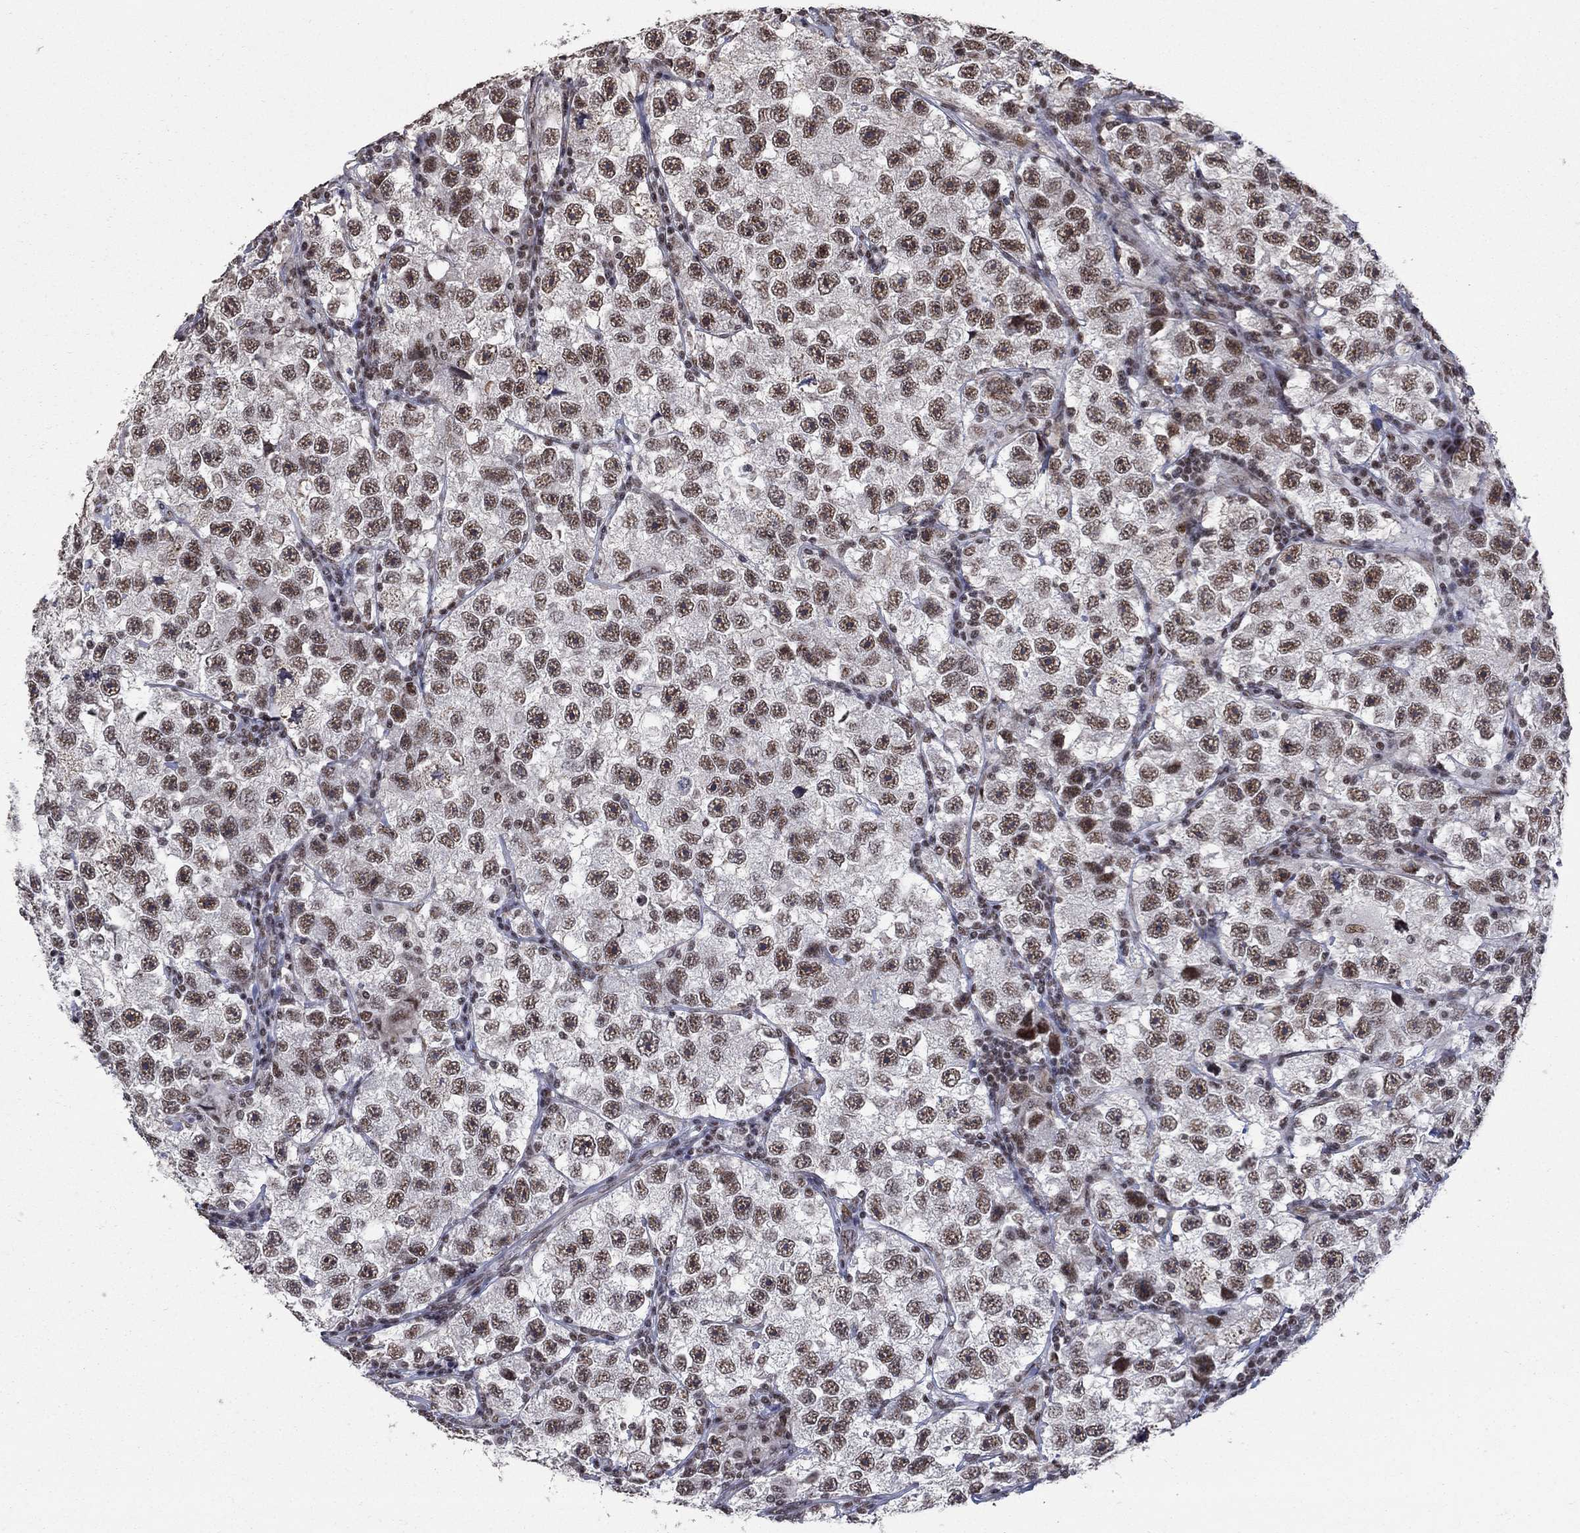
{"staining": {"intensity": "moderate", "quantity": ">75%", "location": "nuclear"}, "tissue": "testis cancer", "cell_type": "Tumor cells", "image_type": "cancer", "snomed": [{"axis": "morphology", "description": "Seminoma, NOS"}, {"axis": "topography", "description": "Testis"}], "caption": "IHC image of testis cancer (seminoma) stained for a protein (brown), which reveals medium levels of moderate nuclear expression in approximately >75% of tumor cells.", "gene": "PNISR", "patient": {"sex": "male", "age": 26}}